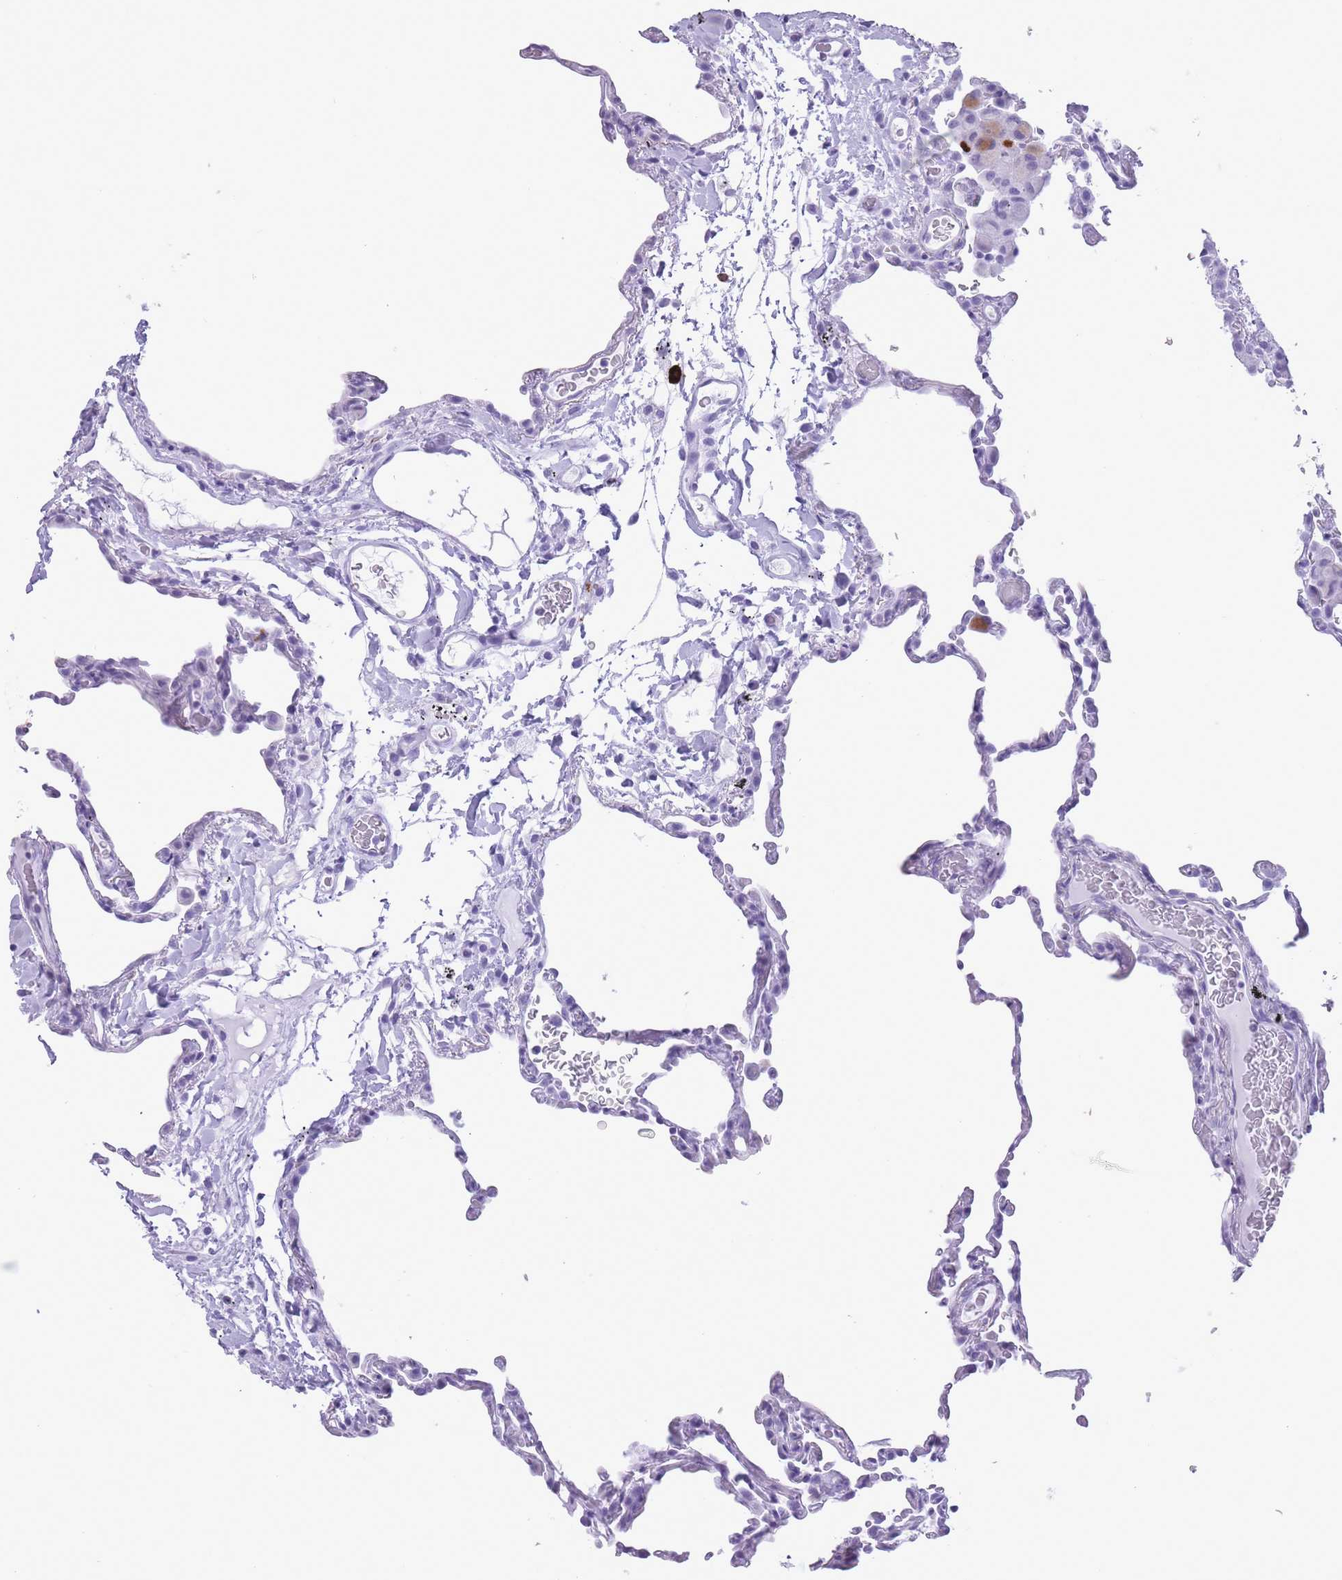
{"staining": {"intensity": "negative", "quantity": "none", "location": "none"}, "tissue": "lung", "cell_type": "Alveolar cells", "image_type": "normal", "snomed": [{"axis": "morphology", "description": "Normal tissue, NOS"}, {"axis": "topography", "description": "Lung"}], "caption": "Protein analysis of benign lung reveals no significant expression in alveolar cells.", "gene": "OR4F16", "patient": {"sex": "female", "age": 57}}